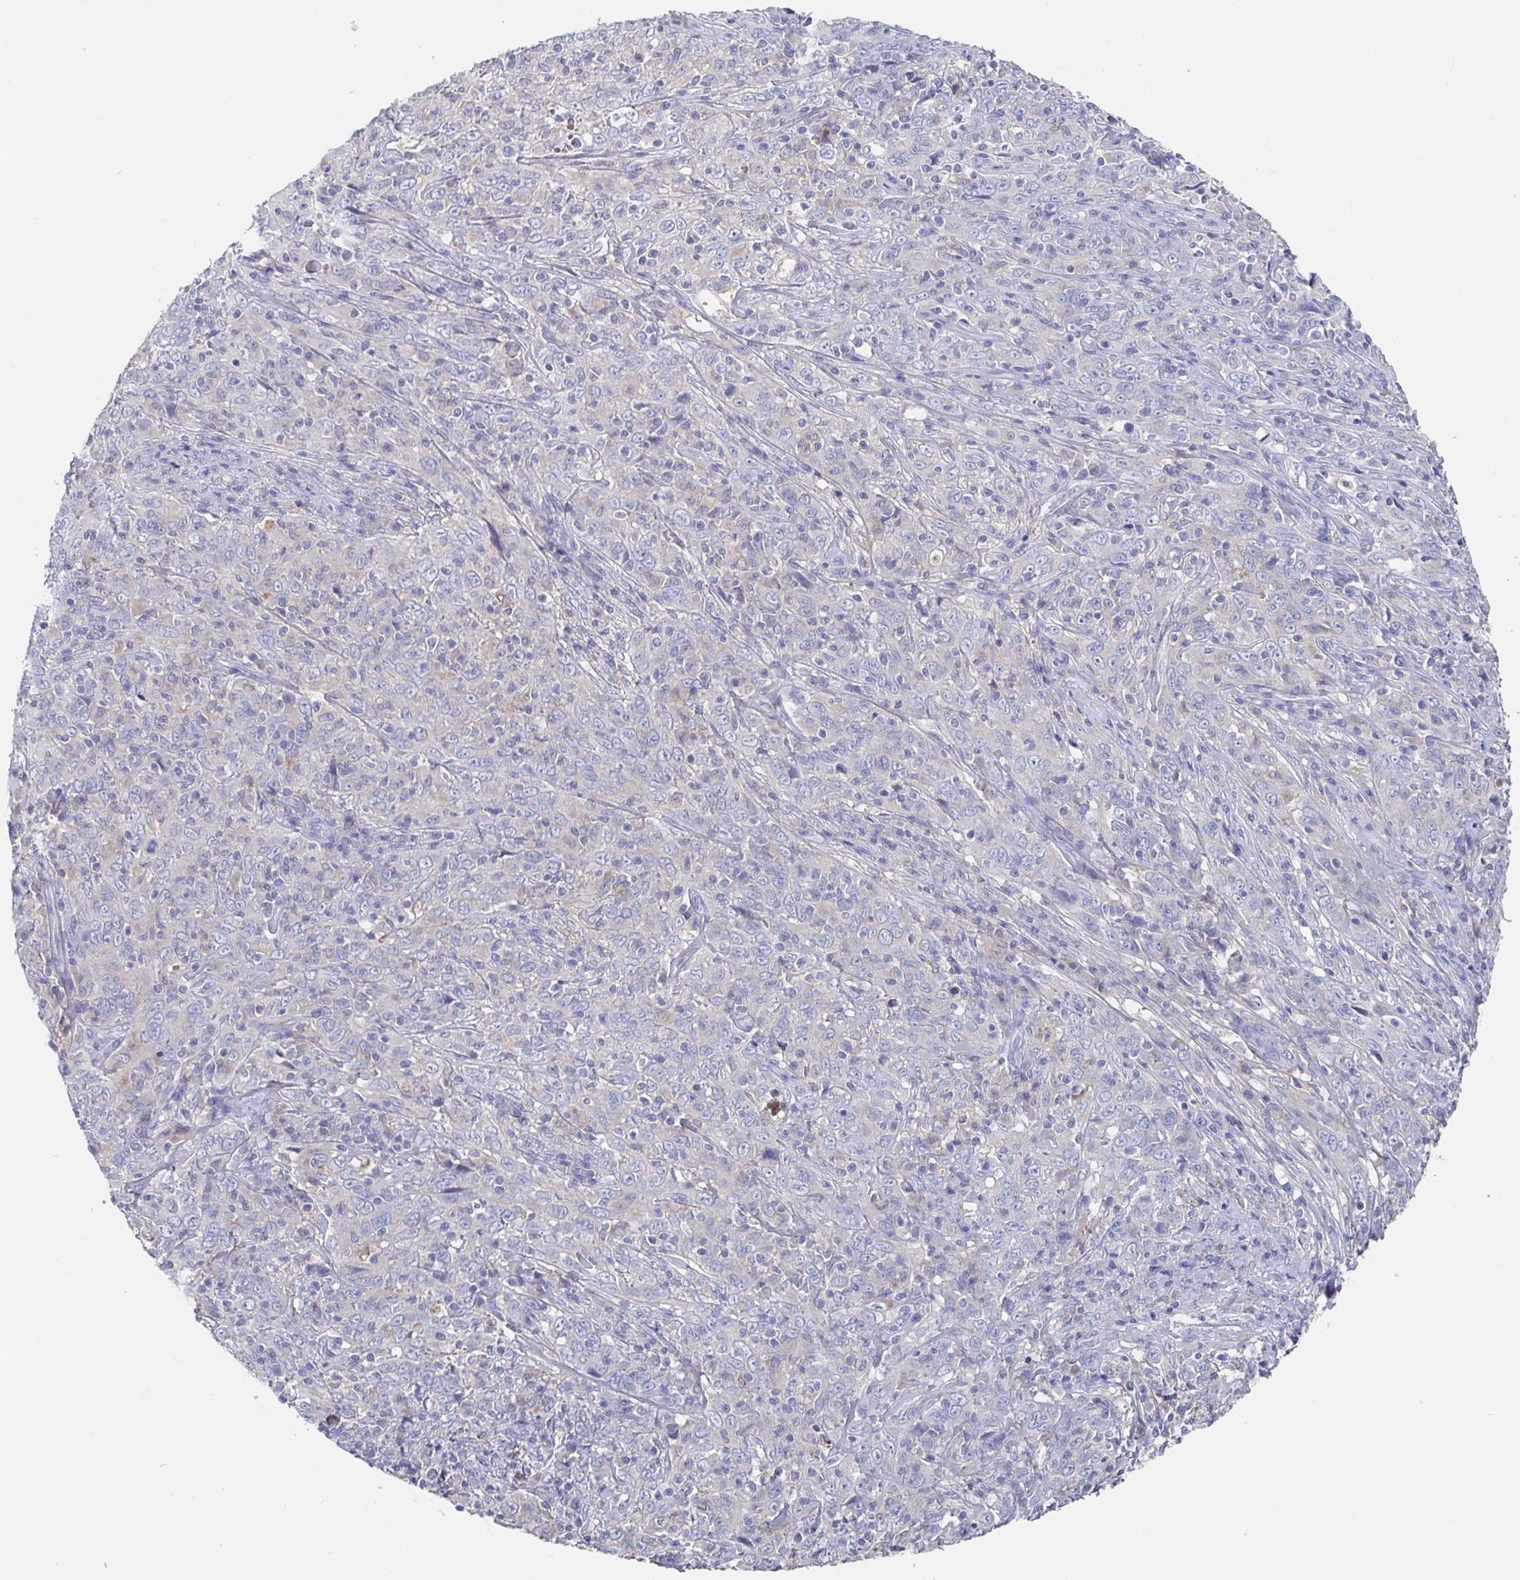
{"staining": {"intensity": "negative", "quantity": "none", "location": "none"}, "tissue": "cervical cancer", "cell_type": "Tumor cells", "image_type": "cancer", "snomed": [{"axis": "morphology", "description": "Squamous cell carcinoma, NOS"}, {"axis": "topography", "description": "Cervix"}], "caption": "There is no significant expression in tumor cells of cervical cancer (squamous cell carcinoma).", "gene": "GPR148", "patient": {"sex": "female", "age": 46}}